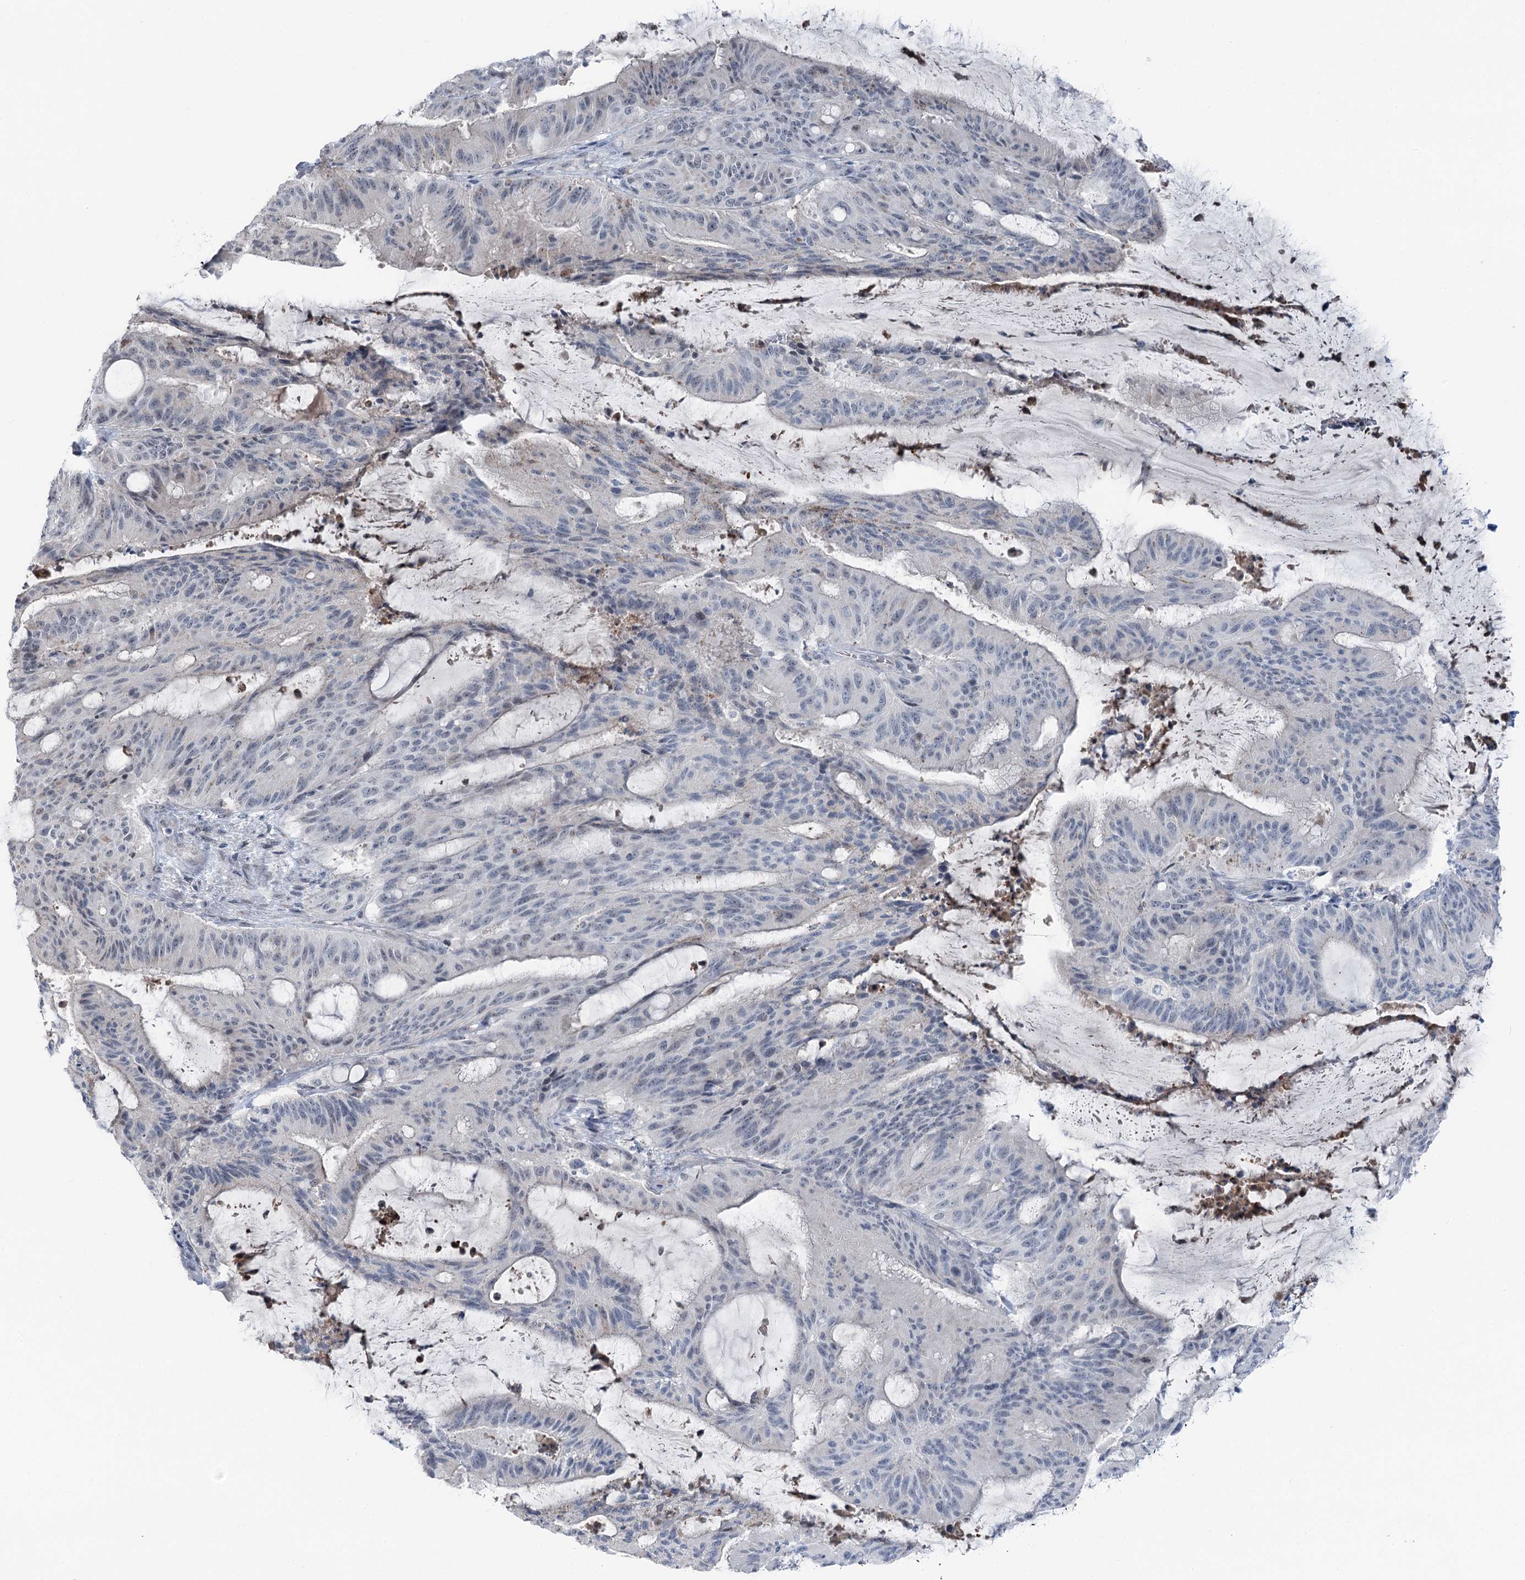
{"staining": {"intensity": "negative", "quantity": "none", "location": "none"}, "tissue": "liver cancer", "cell_type": "Tumor cells", "image_type": "cancer", "snomed": [{"axis": "morphology", "description": "Normal tissue, NOS"}, {"axis": "morphology", "description": "Cholangiocarcinoma"}, {"axis": "topography", "description": "Liver"}, {"axis": "topography", "description": "Peripheral nerve tissue"}], "caption": "Immunohistochemistry (IHC) histopathology image of liver cholangiocarcinoma stained for a protein (brown), which displays no staining in tumor cells. (Brightfield microscopy of DAB IHC at high magnification).", "gene": "STEEP1", "patient": {"sex": "female", "age": 73}}